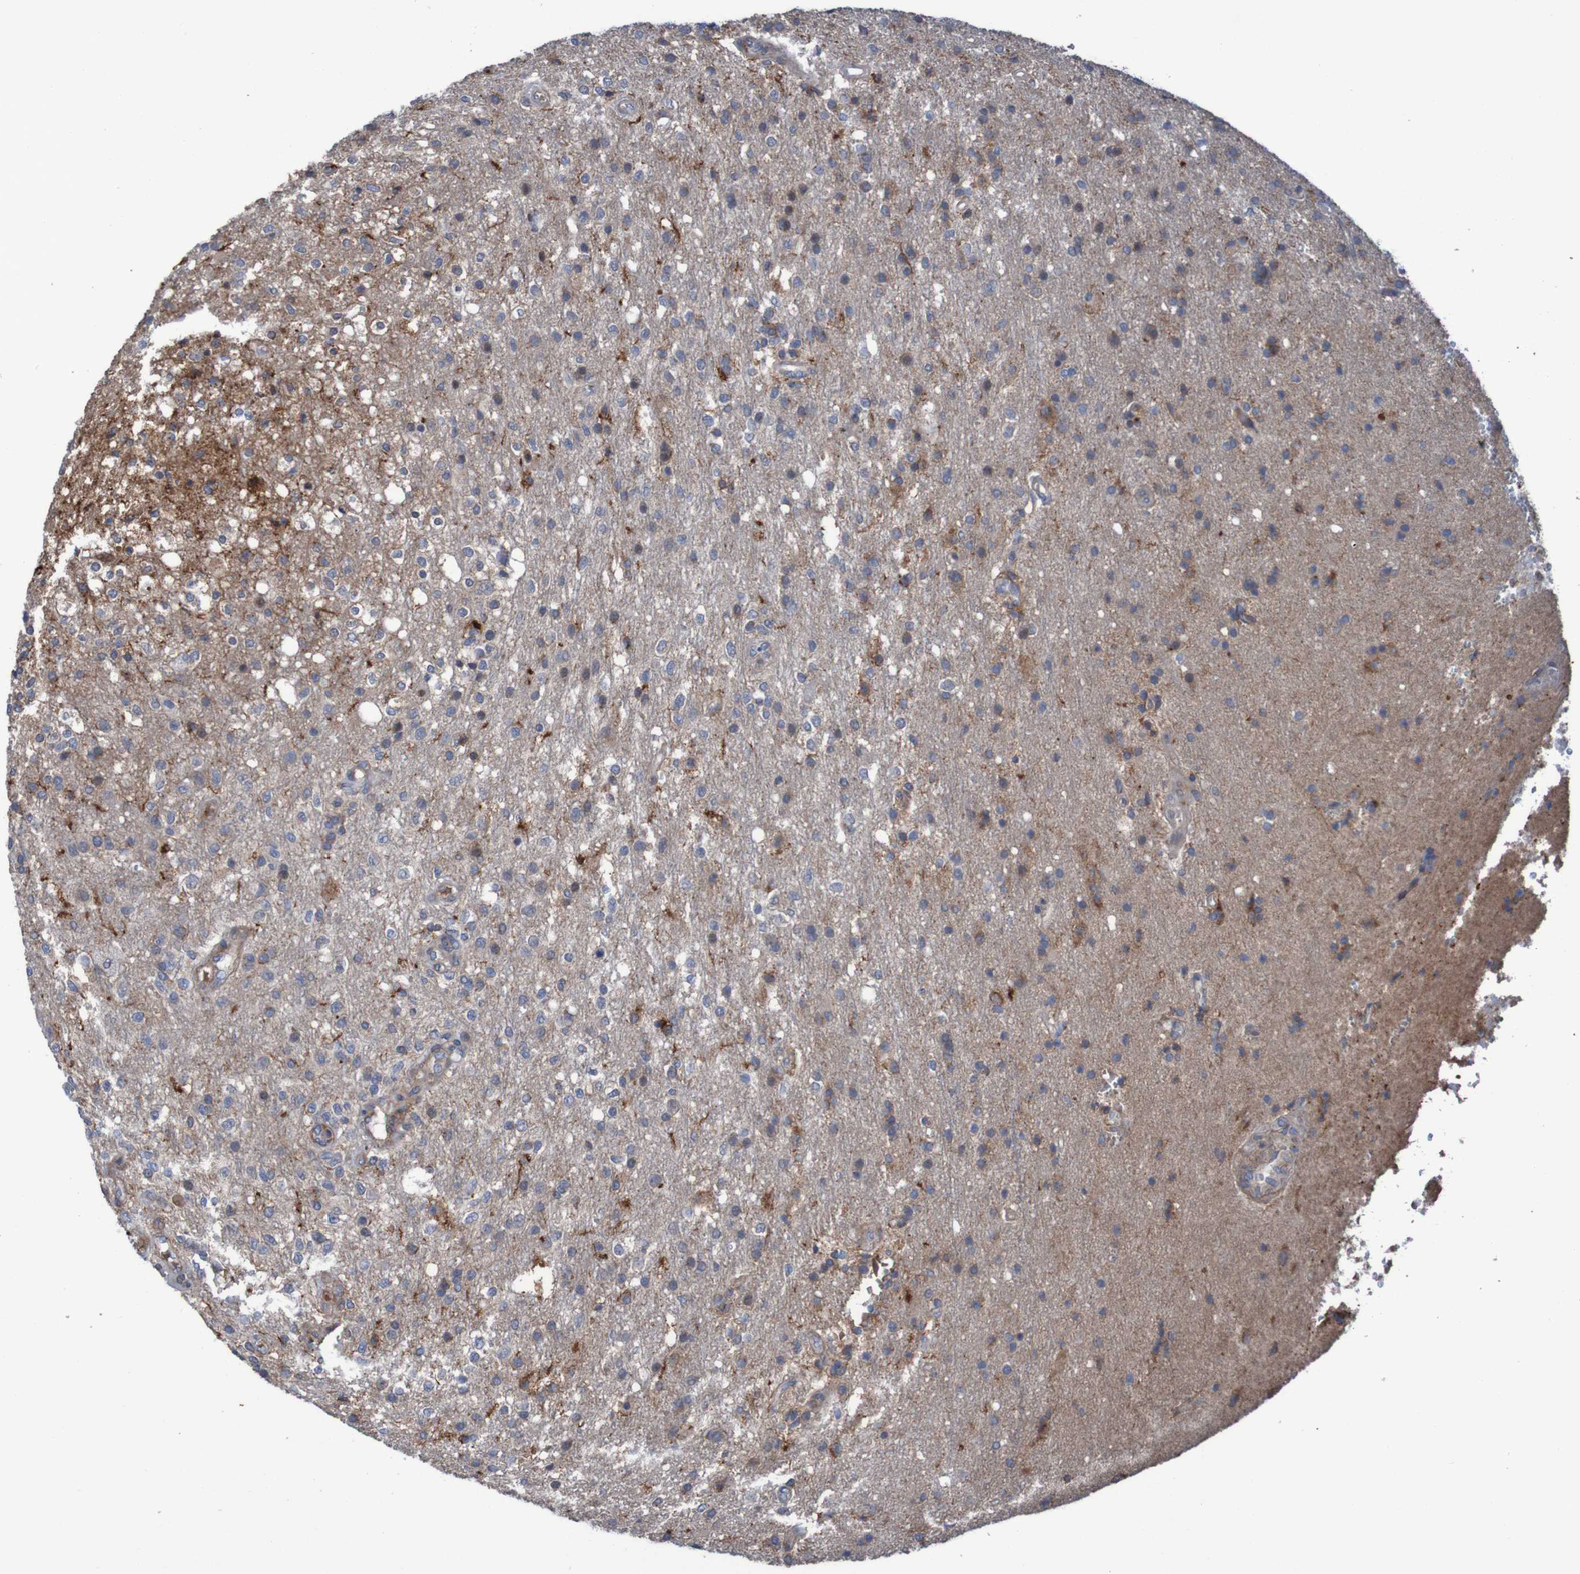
{"staining": {"intensity": "negative", "quantity": "none", "location": "none"}, "tissue": "glioma", "cell_type": "Tumor cells", "image_type": "cancer", "snomed": [{"axis": "morphology", "description": "Normal tissue, NOS"}, {"axis": "morphology", "description": "Glioma, malignant, High grade"}, {"axis": "topography", "description": "Cerebral cortex"}], "caption": "Immunohistochemistry of glioma shows no expression in tumor cells.", "gene": "PDGFB", "patient": {"sex": "male", "age": 77}}